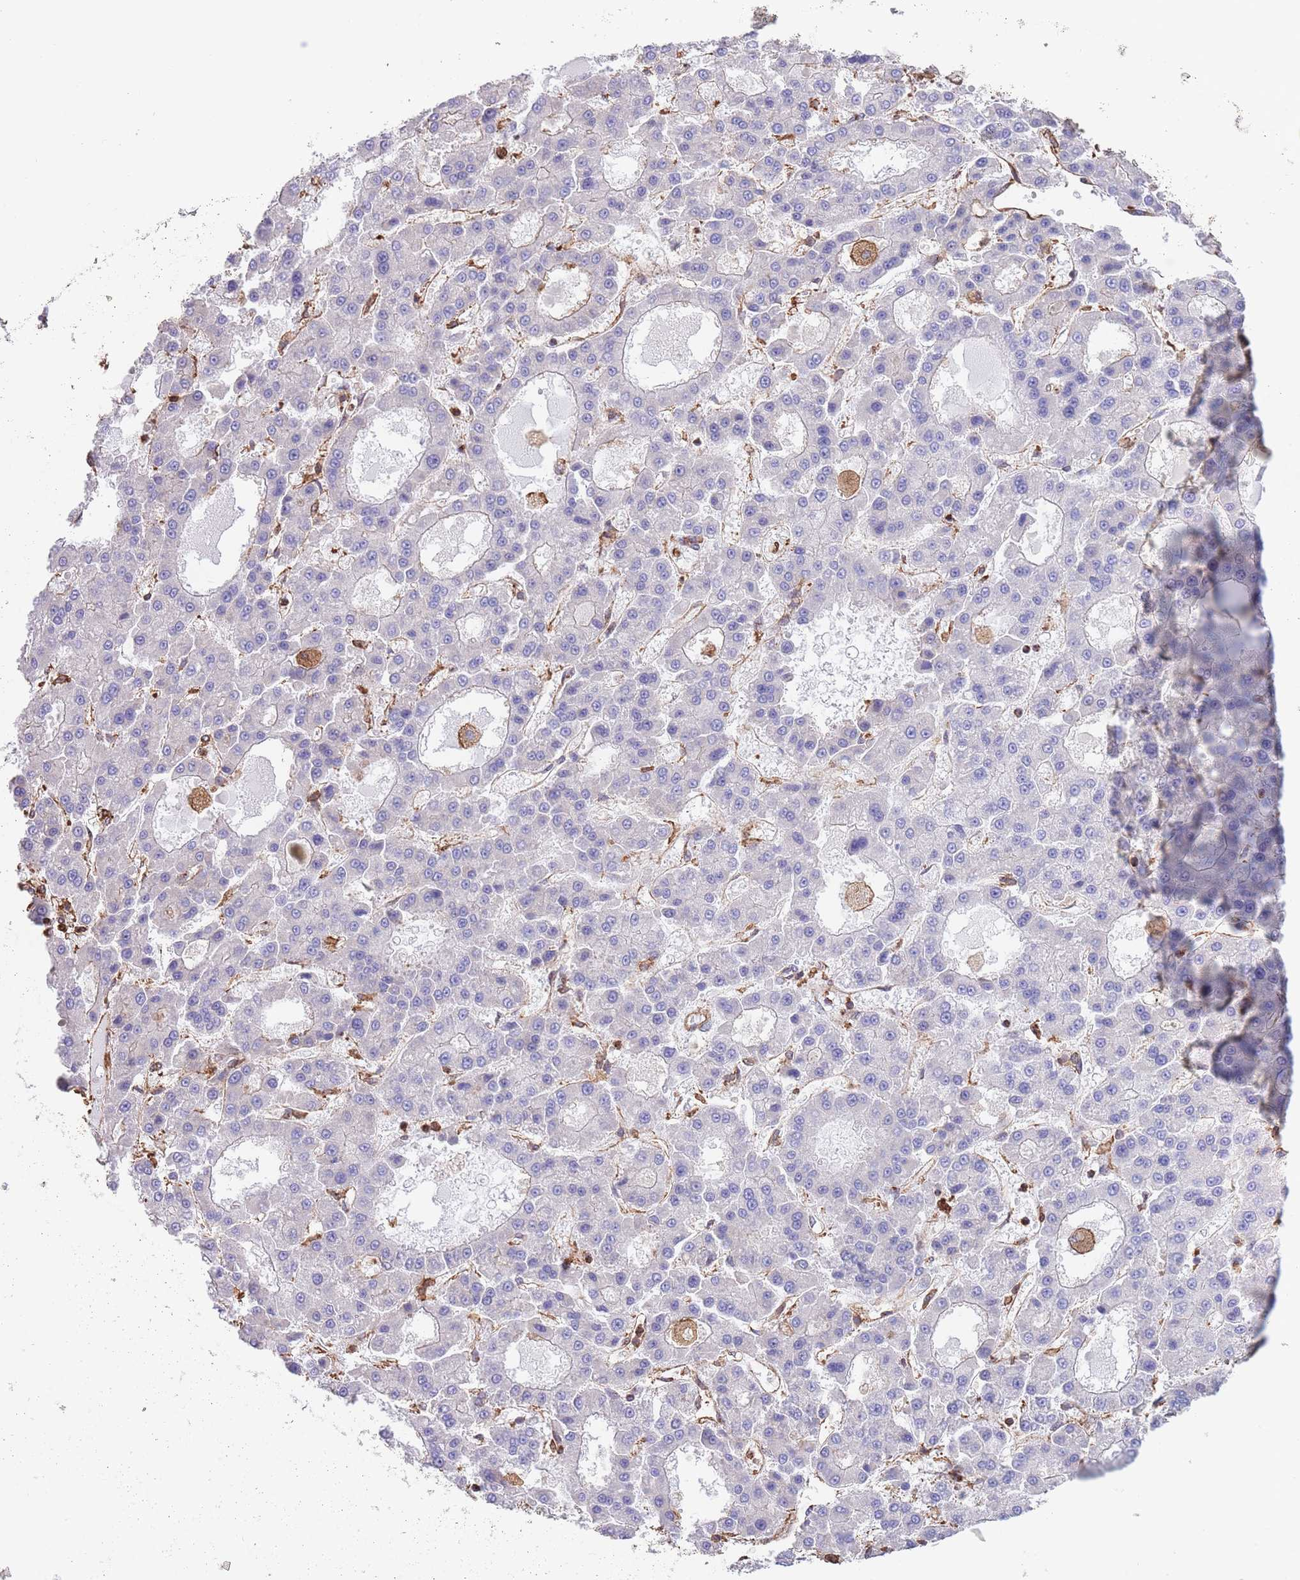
{"staining": {"intensity": "negative", "quantity": "none", "location": "none"}, "tissue": "liver cancer", "cell_type": "Tumor cells", "image_type": "cancer", "snomed": [{"axis": "morphology", "description": "Carcinoma, Hepatocellular, NOS"}, {"axis": "topography", "description": "Liver"}], "caption": "High magnification brightfield microscopy of liver cancer (hepatocellular carcinoma) stained with DAB (3,3'-diaminobenzidine) (brown) and counterstained with hematoxylin (blue): tumor cells show no significant positivity. (IHC, brightfield microscopy, high magnification).", "gene": "LRRN4CL", "patient": {"sex": "male", "age": 70}}